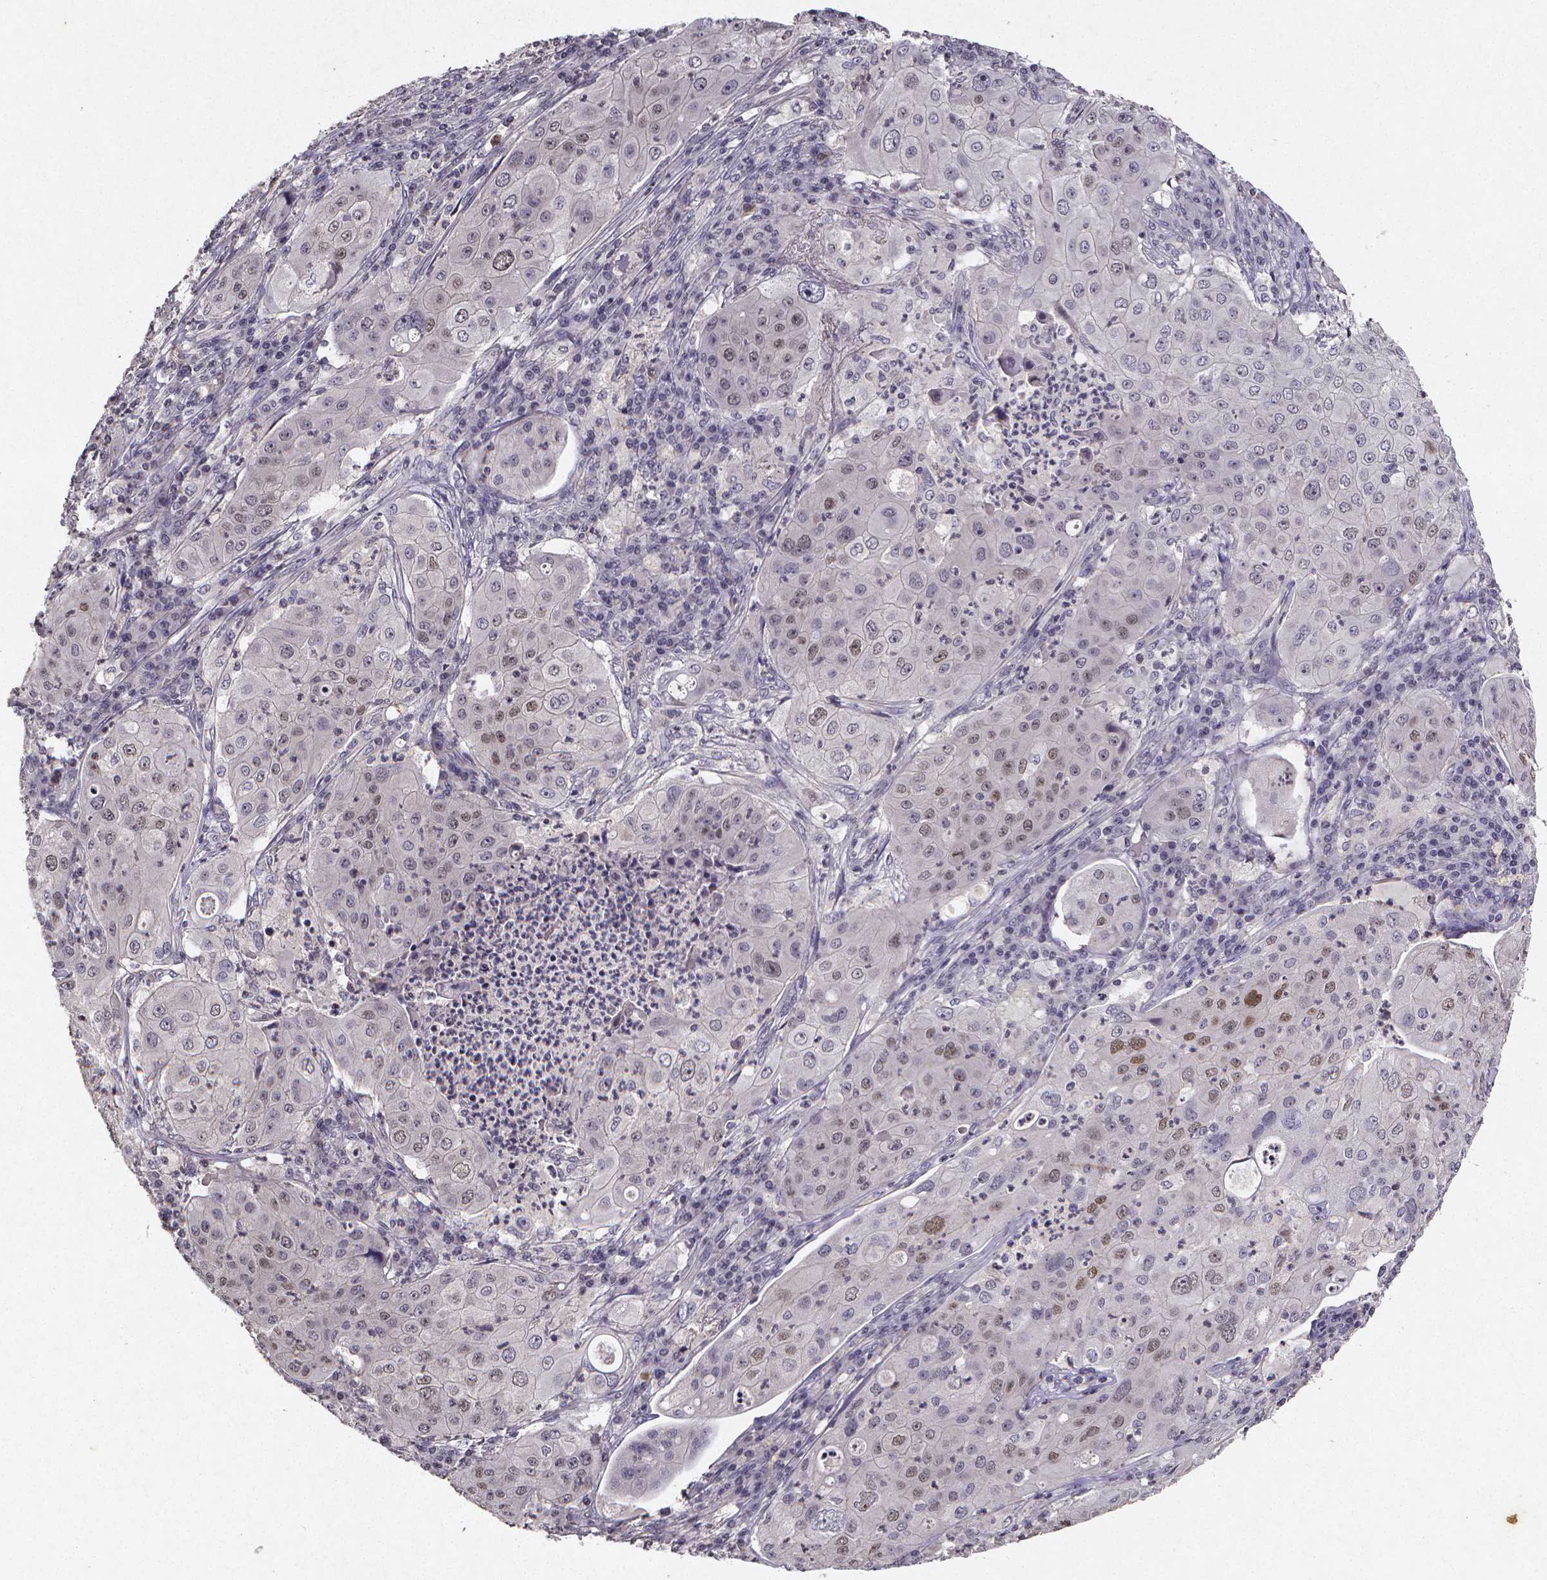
{"staining": {"intensity": "moderate", "quantity": "<25%", "location": "nuclear"}, "tissue": "lung cancer", "cell_type": "Tumor cells", "image_type": "cancer", "snomed": [{"axis": "morphology", "description": "Squamous cell carcinoma, NOS"}, {"axis": "topography", "description": "Lung"}], "caption": "A micrograph of human lung cancer stained for a protein displays moderate nuclear brown staining in tumor cells. The staining was performed using DAB (3,3'-diaminobenzidine) to visualize the protein expression in brown, while the nuclei were stained in blue with hematoxylin (Magnification: 20x).", "gene": "TP73", "patient": {"sex": "female", "age": 59}}